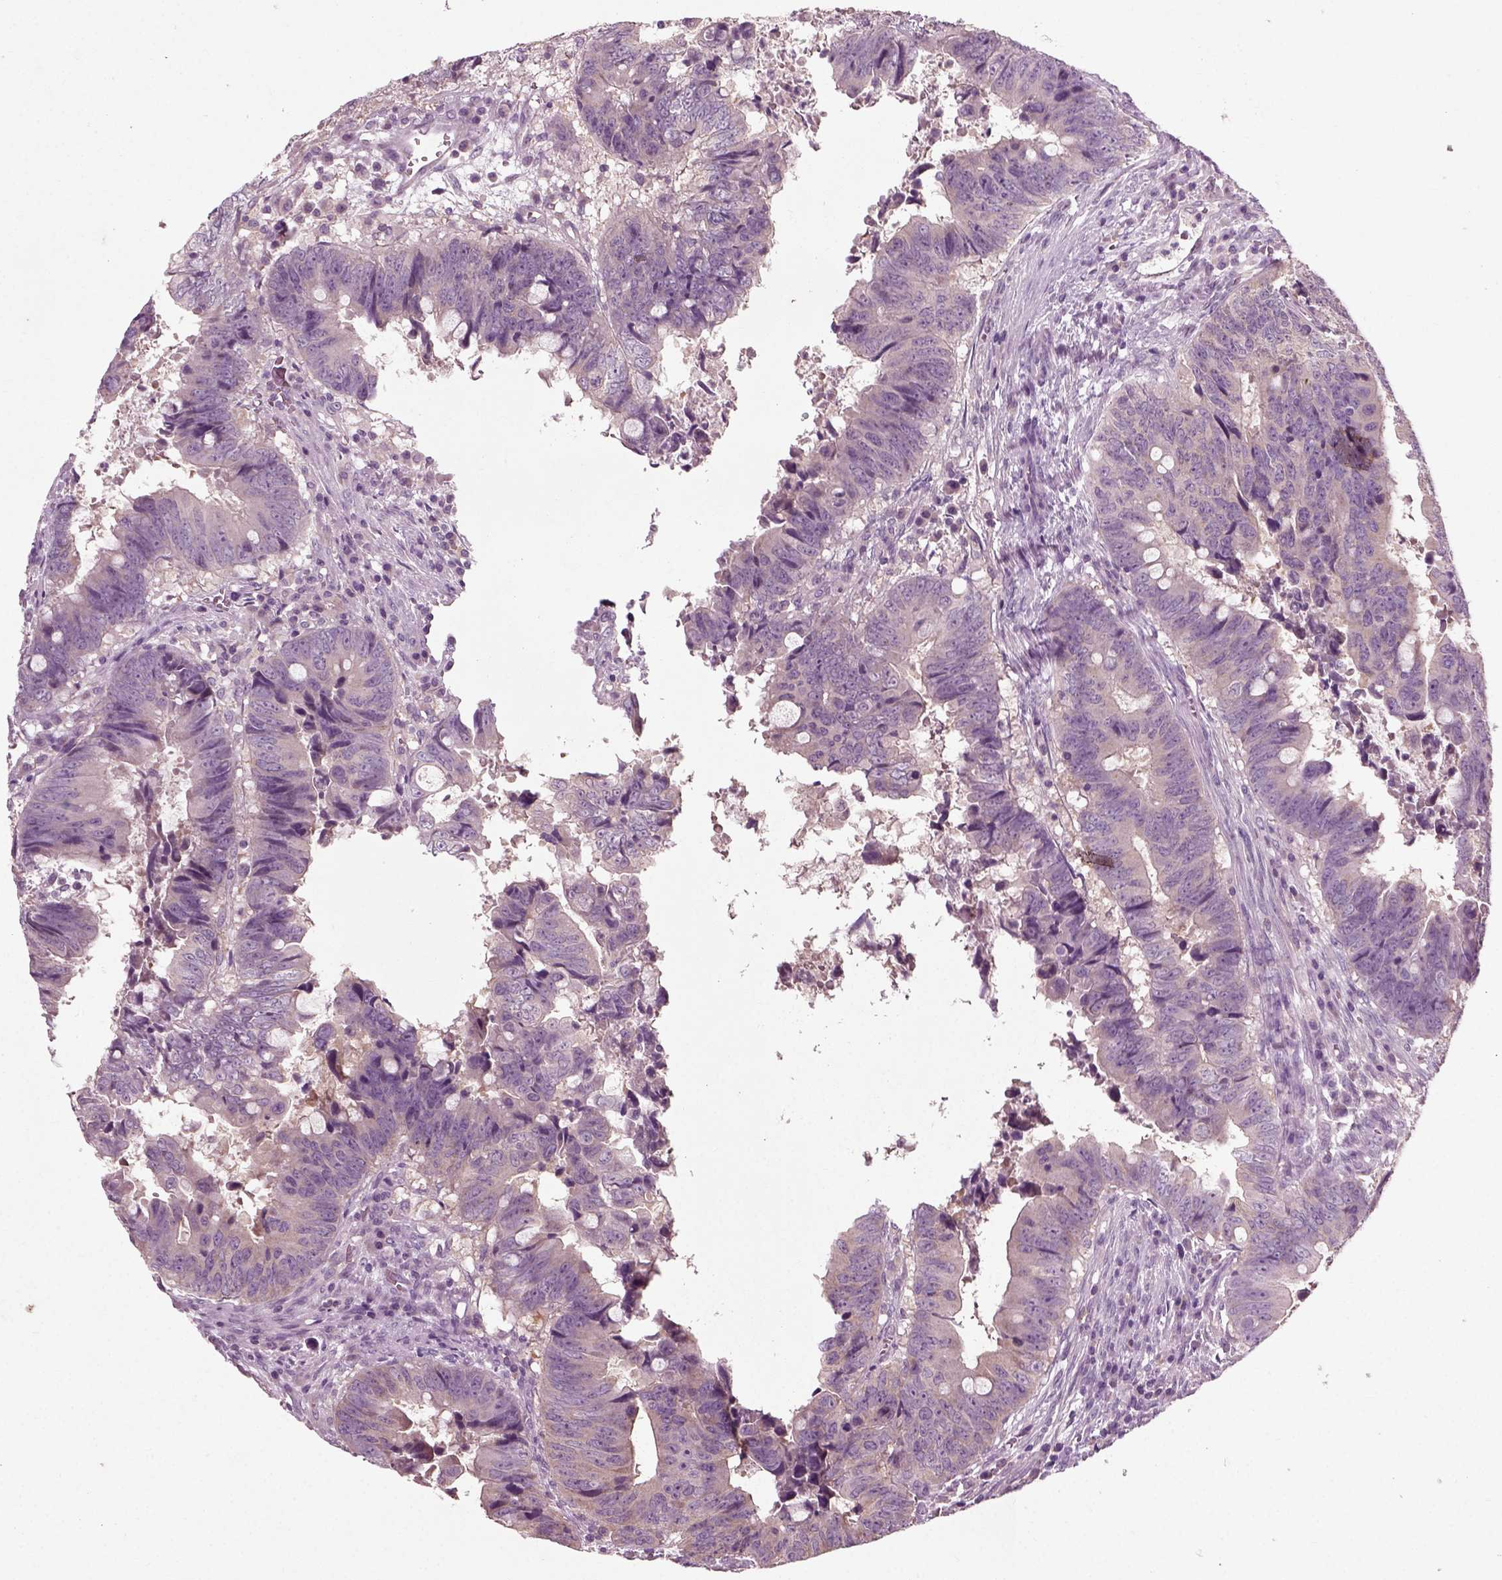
{"staining": {"intensity": "weak", "quantity": "25%-75%", "location": "cytoplasmic/membranous"}, "tissue": "colorectal cancer", "cell_type": "Tumor cells", "image_type": "cancer", "snomed": [{"axis": "morphology", "description": "Adenocarcinoma, NOS"}, {"axis": "topography", "description": "Colon"}], "caption": "The micrograph displays staining of colorectal adenocarcinoma, revealing weak cytoplasmic/membranous protein staining (brown color) within tumor cells.", "gene": "RND2", "patient": {"sex": "female", "age": 82}}